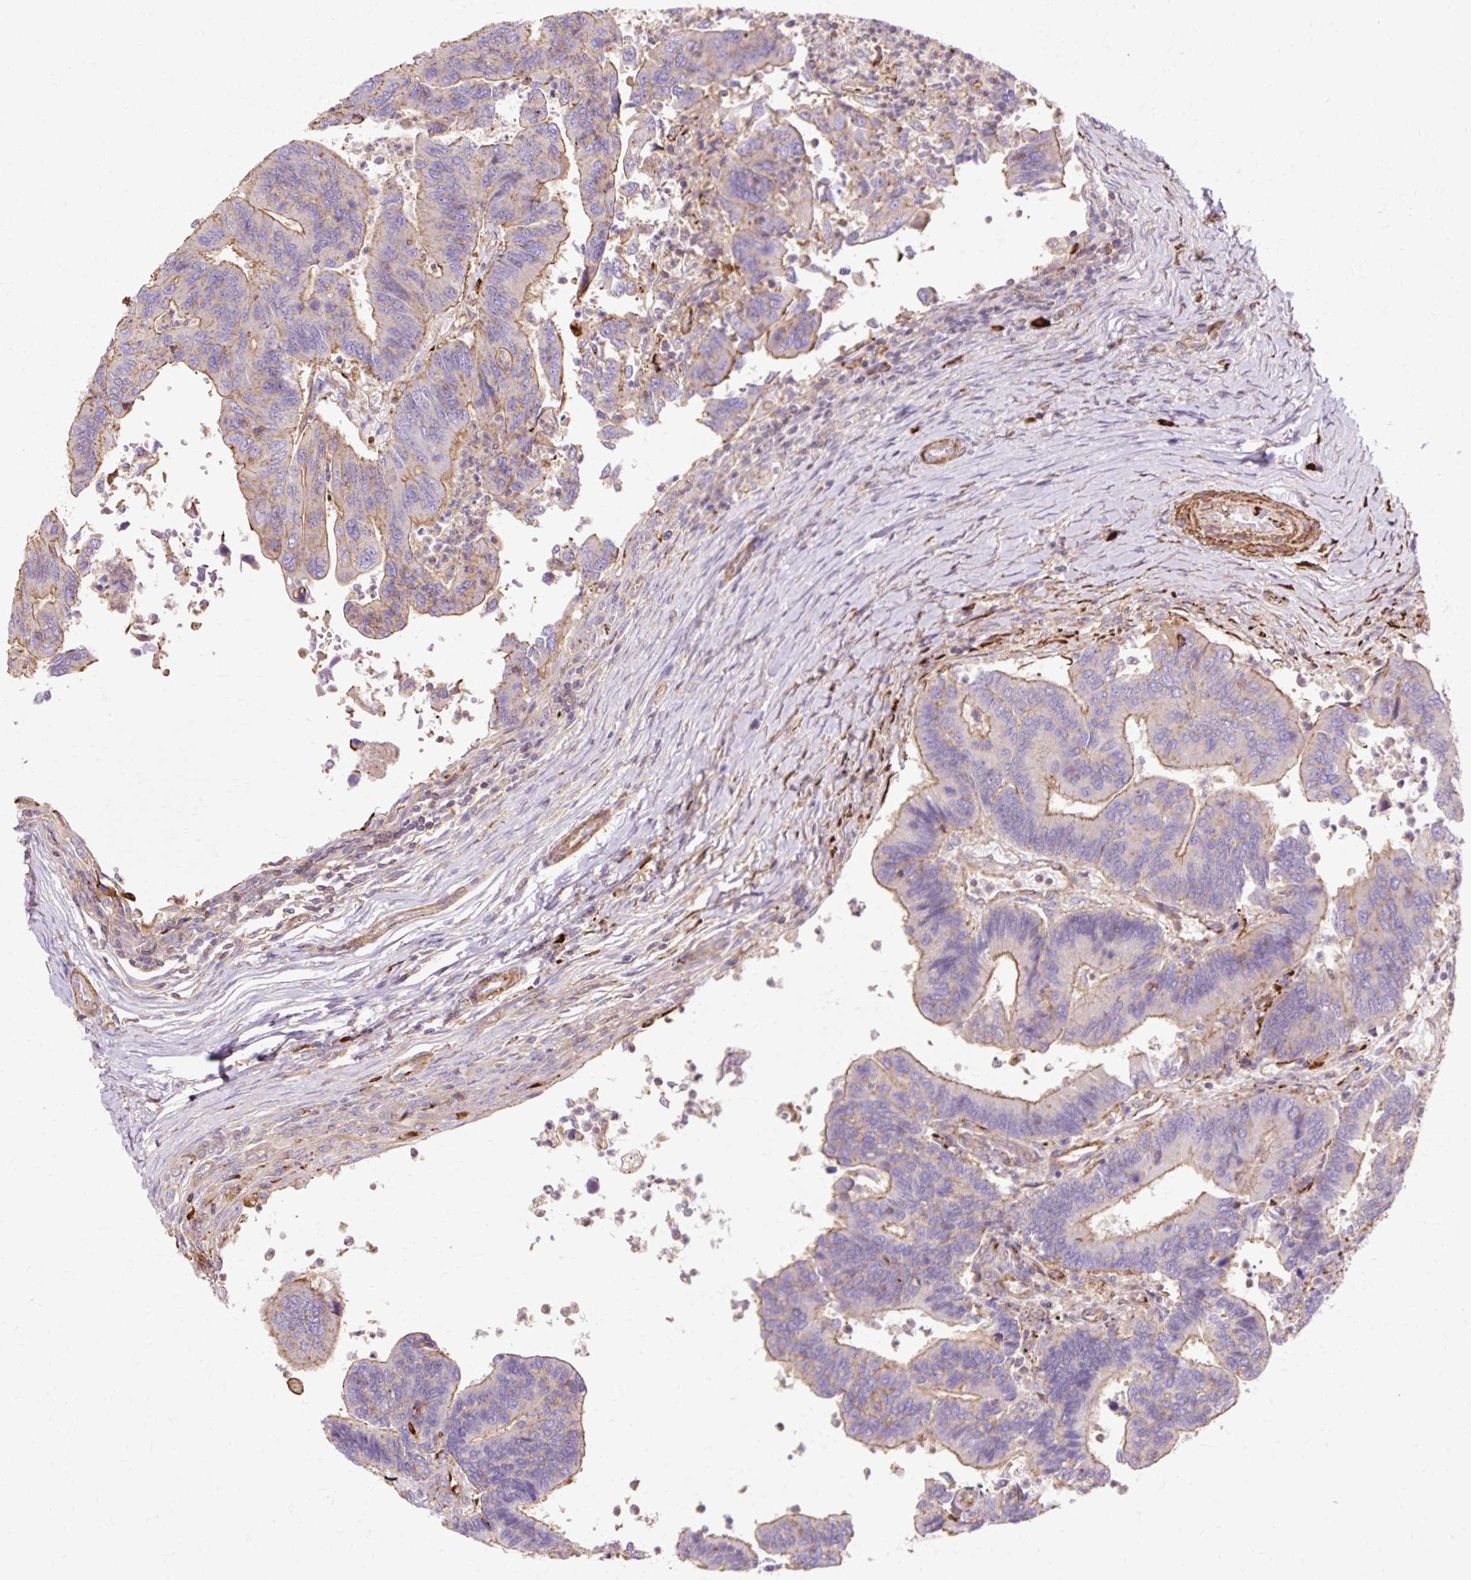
{"staining": {"intensity": "moderate", "quantity": "25%-75%", "location": "cytoplasmic/membranous"}, "tissue": "colorectal cancer", "cell_type": "Tumor cells", "image_type": "cancer", "snomed": [{"axis": "morphology", "description": "Adenocarcinoma, NOS"}, {"axis": "topography", "description": "Colon"}], "caption": "Tumor cells demonstrate medium levels of moderate cytoplasmic/membranous positivity in approximately 25%-75% of cells in colorectal cancer.", "gene": "TBC1D2B", "patient": {"sex": "female", "age": 67}}